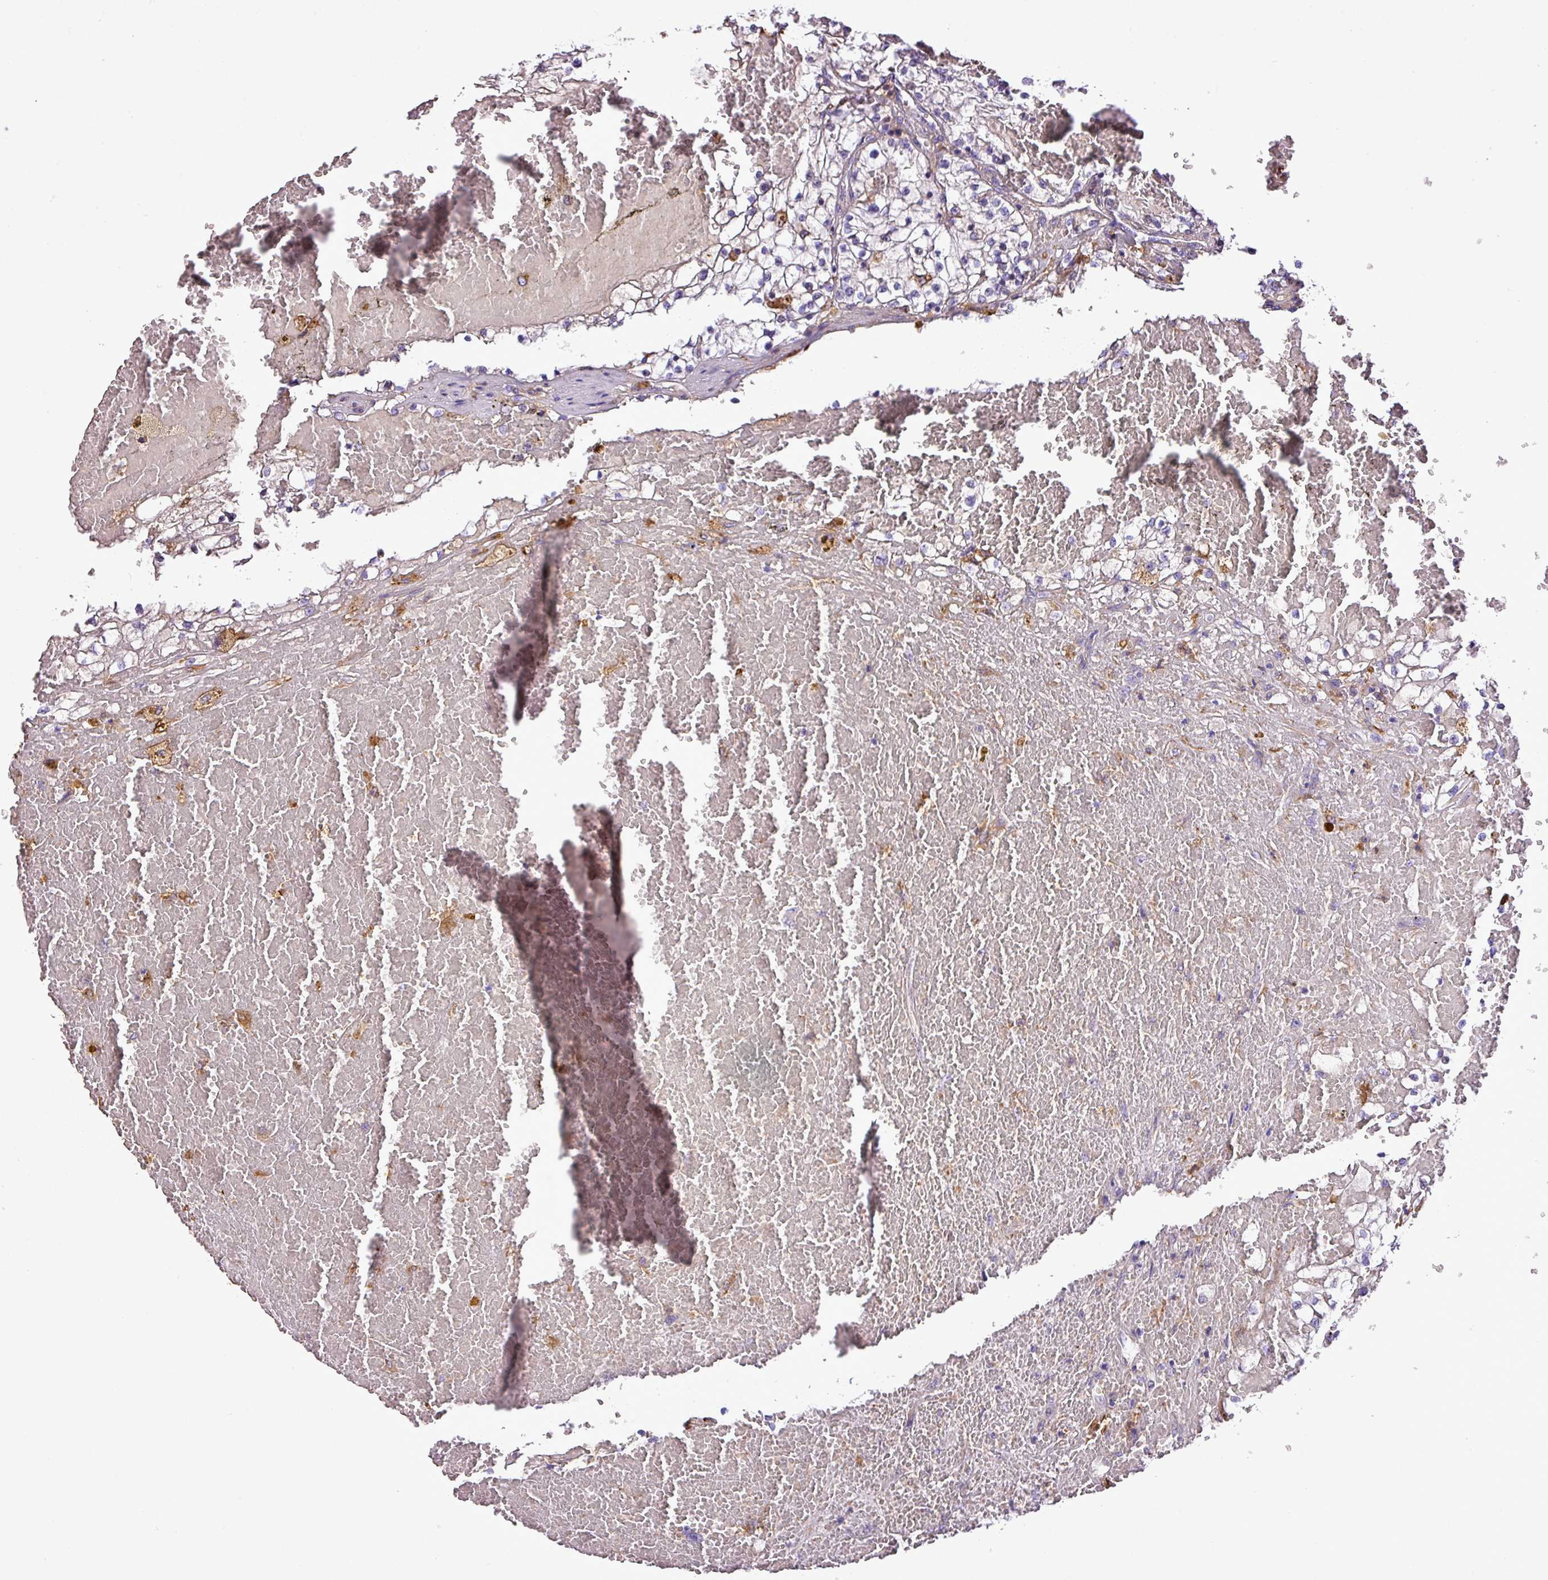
{"staining": {"intensity": "negative", "quantity": "none", "location": "none"}, "tissue": "renal cancer", "cell_type": "Tumor cells", "image_type": "cancer", "snomed": [{"axis": "morphology", "description": "Normal tissue, NOS"}, {"axis": "morphology", "description": "Adenocarcinoma, NOS"}, {"axis": "topography", "description": "Kidney"}], "caption": "A micrograph of human adenocarcinoma (renal) is negative for staining in tumor cells.", "gene": "C11orf91", "patient": {"sex": "male", "age": 68}}